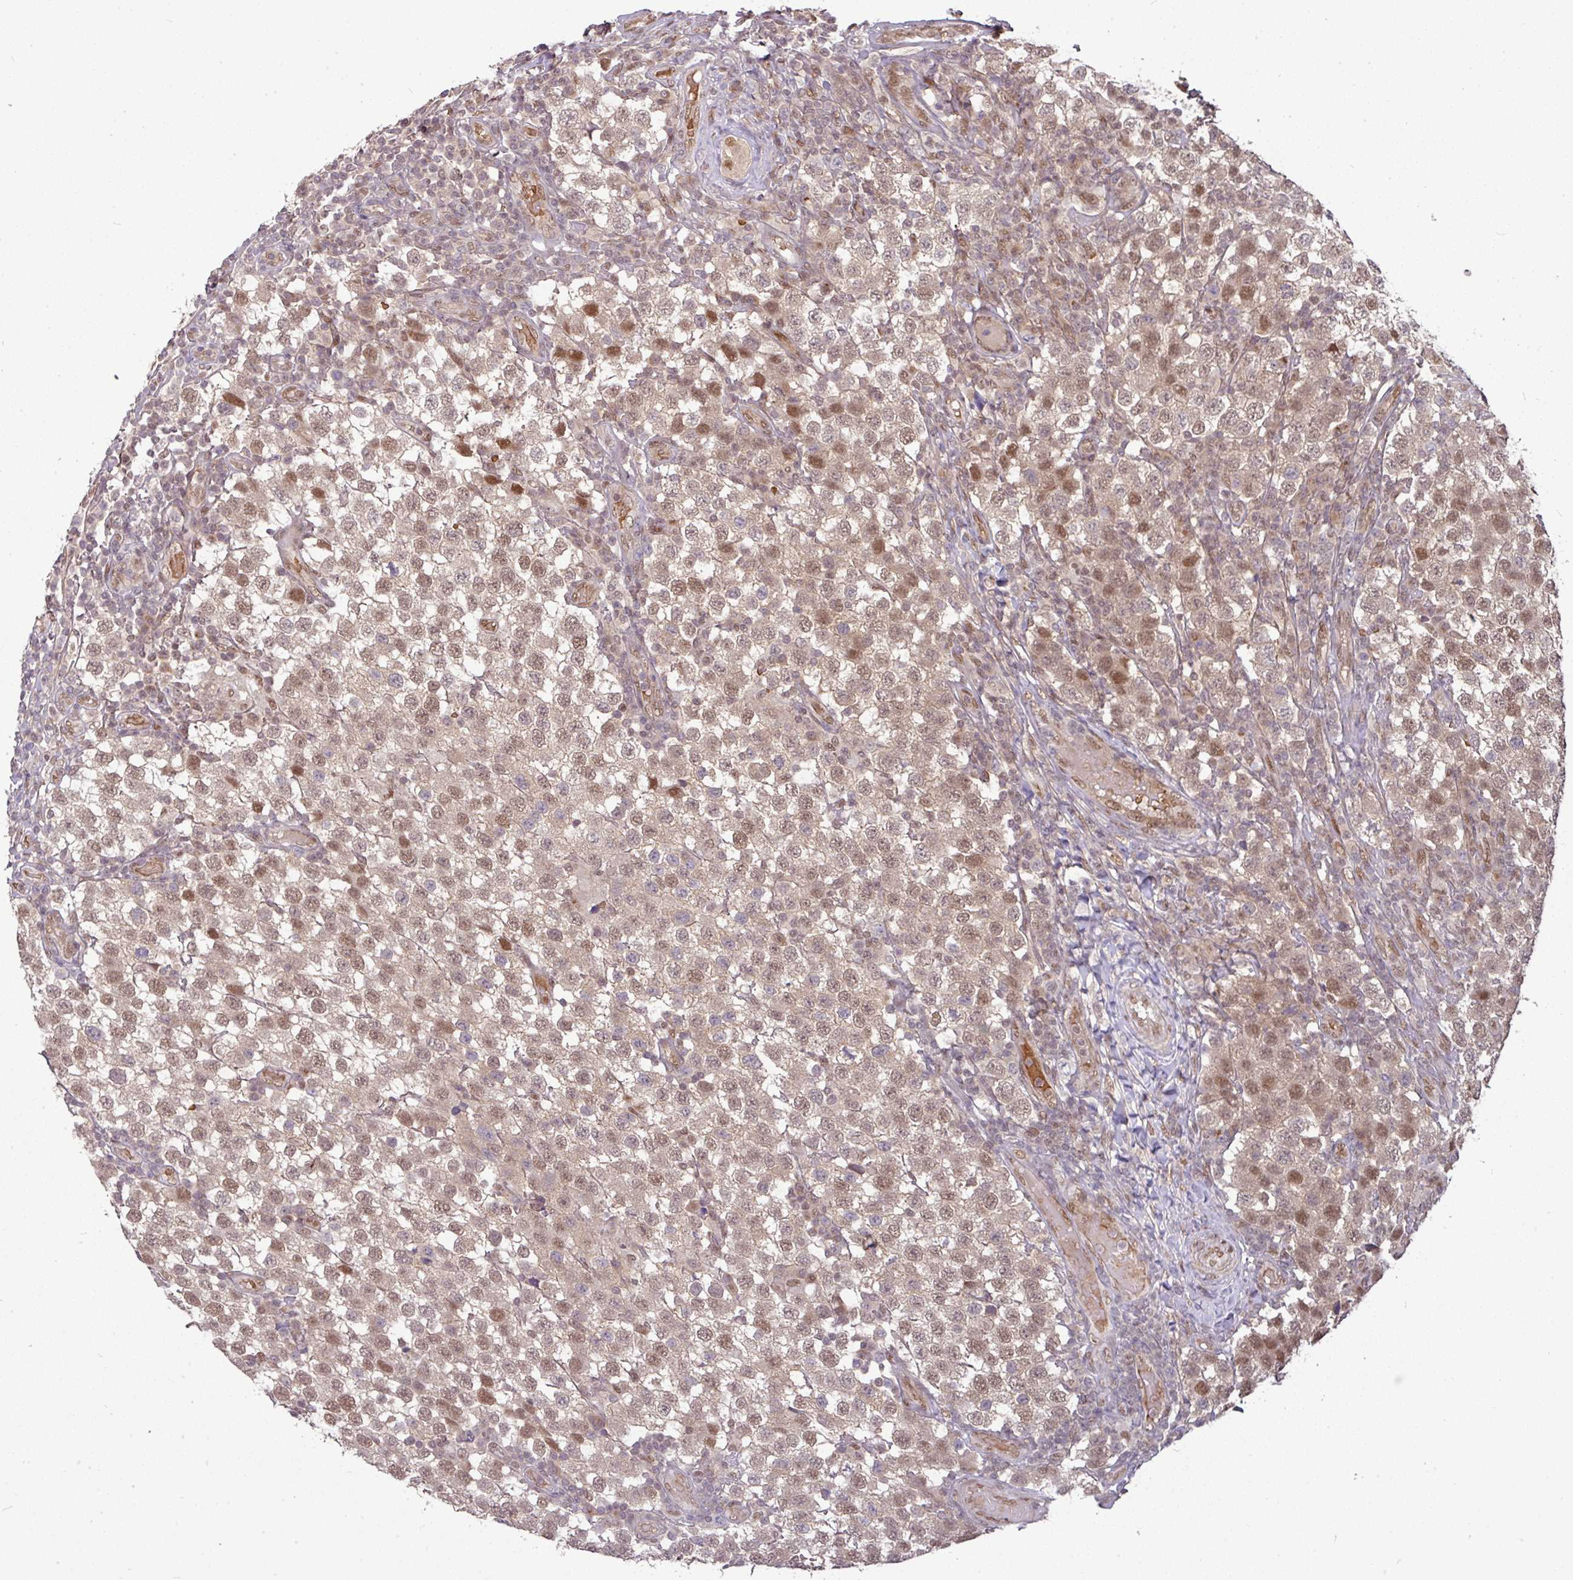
{"staining": {"intensity": "moderate", "quantity": "25%-75%", "location": "nuclear"}, "tissue": "testis cancer", "cell_type": "Tumor cells", "image_type": "cancer", "snomed": [{"axis": "morphology", "description": "Seminoma, NOS"}, {"axis": "topography", "description": "Testis"}], "caption": "Tumor cells show moderate nuclear staining in approximately 25%-75% of cells in seminoma (testis).", "gene": "CIC", "patient": {"sex": "male", "age": 34}}